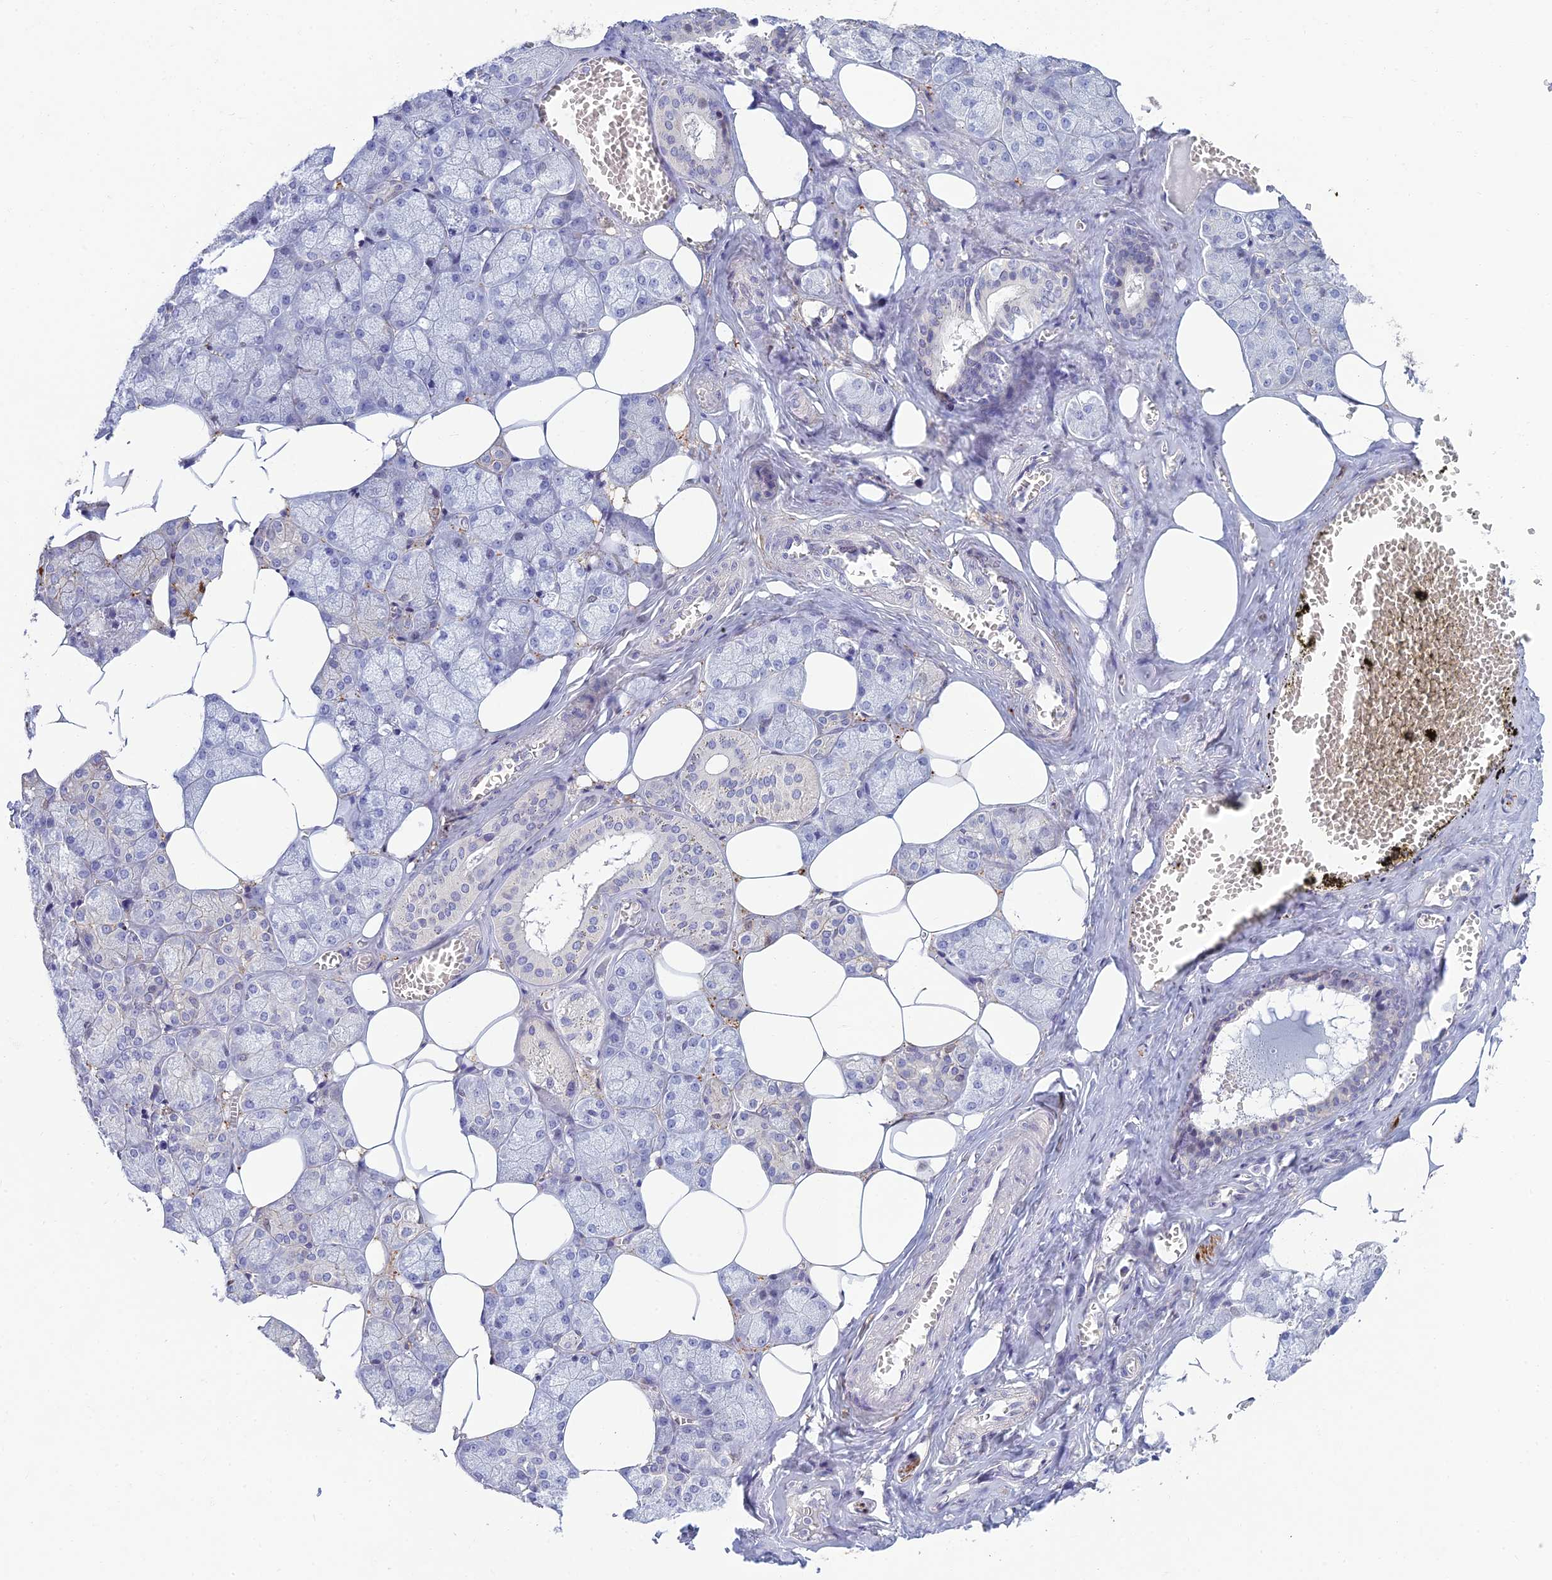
{"staining": {"intensity": "negative", "quantity": "none", "location": "none"}, "tissue": "salivary gland", "cell_type": "Glandular cells", "image_type": "normal", "snomed": [{"axis": "morphology", "description": "Normal tissue, NOS"}, {"axis": "topography", "description": "Salivary gland"}], "caption": "Histopathology image shows no significant protein expression in glandular cells of normal salivary gland.", "gene": "NEURL1", "patient": {"sex": "male", "age": 62}}